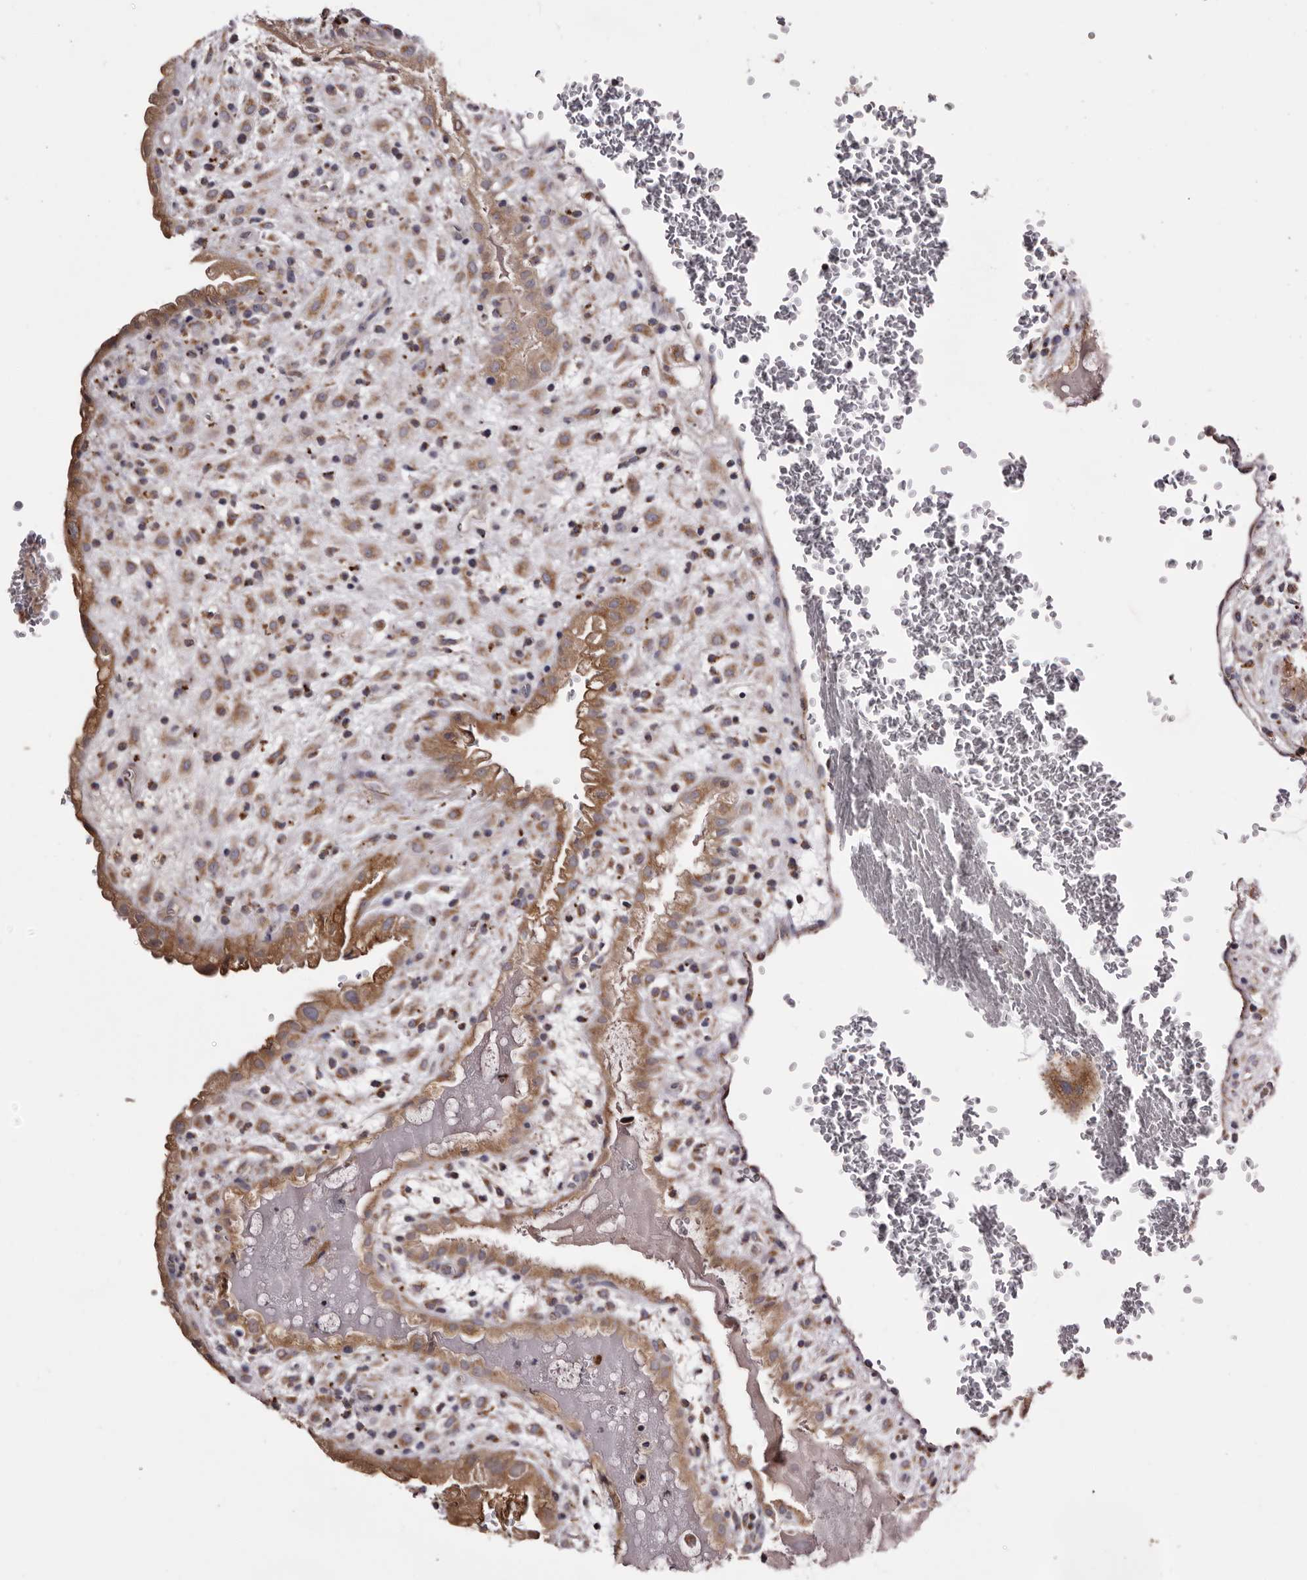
{"staining": {"intensity": "moderate", "quantity": ">75%", "location": "cytoplasmic/membranous"}, "tissue": "placenta", "cell_type": "Decidual cells", "image_type": "normal", "snomed": [{"axis": "morphology", "description": "Normal tissue, NOS"}, {"axis": "topography", "description": "Placenta"}], "caption": "DAB (3,3'-diaminobenzidine) immunohistochemical staining of normal human placenta shows moderate cytoplasmic/membranous protein expression in about >75% of decidual cells. The staining was performed using DAB, with brown indicating positive protein expression. Nuclei are stained blue with hematoxylin.", "gene": "MECR", "patient": {"sex": "female", "age": 35}}